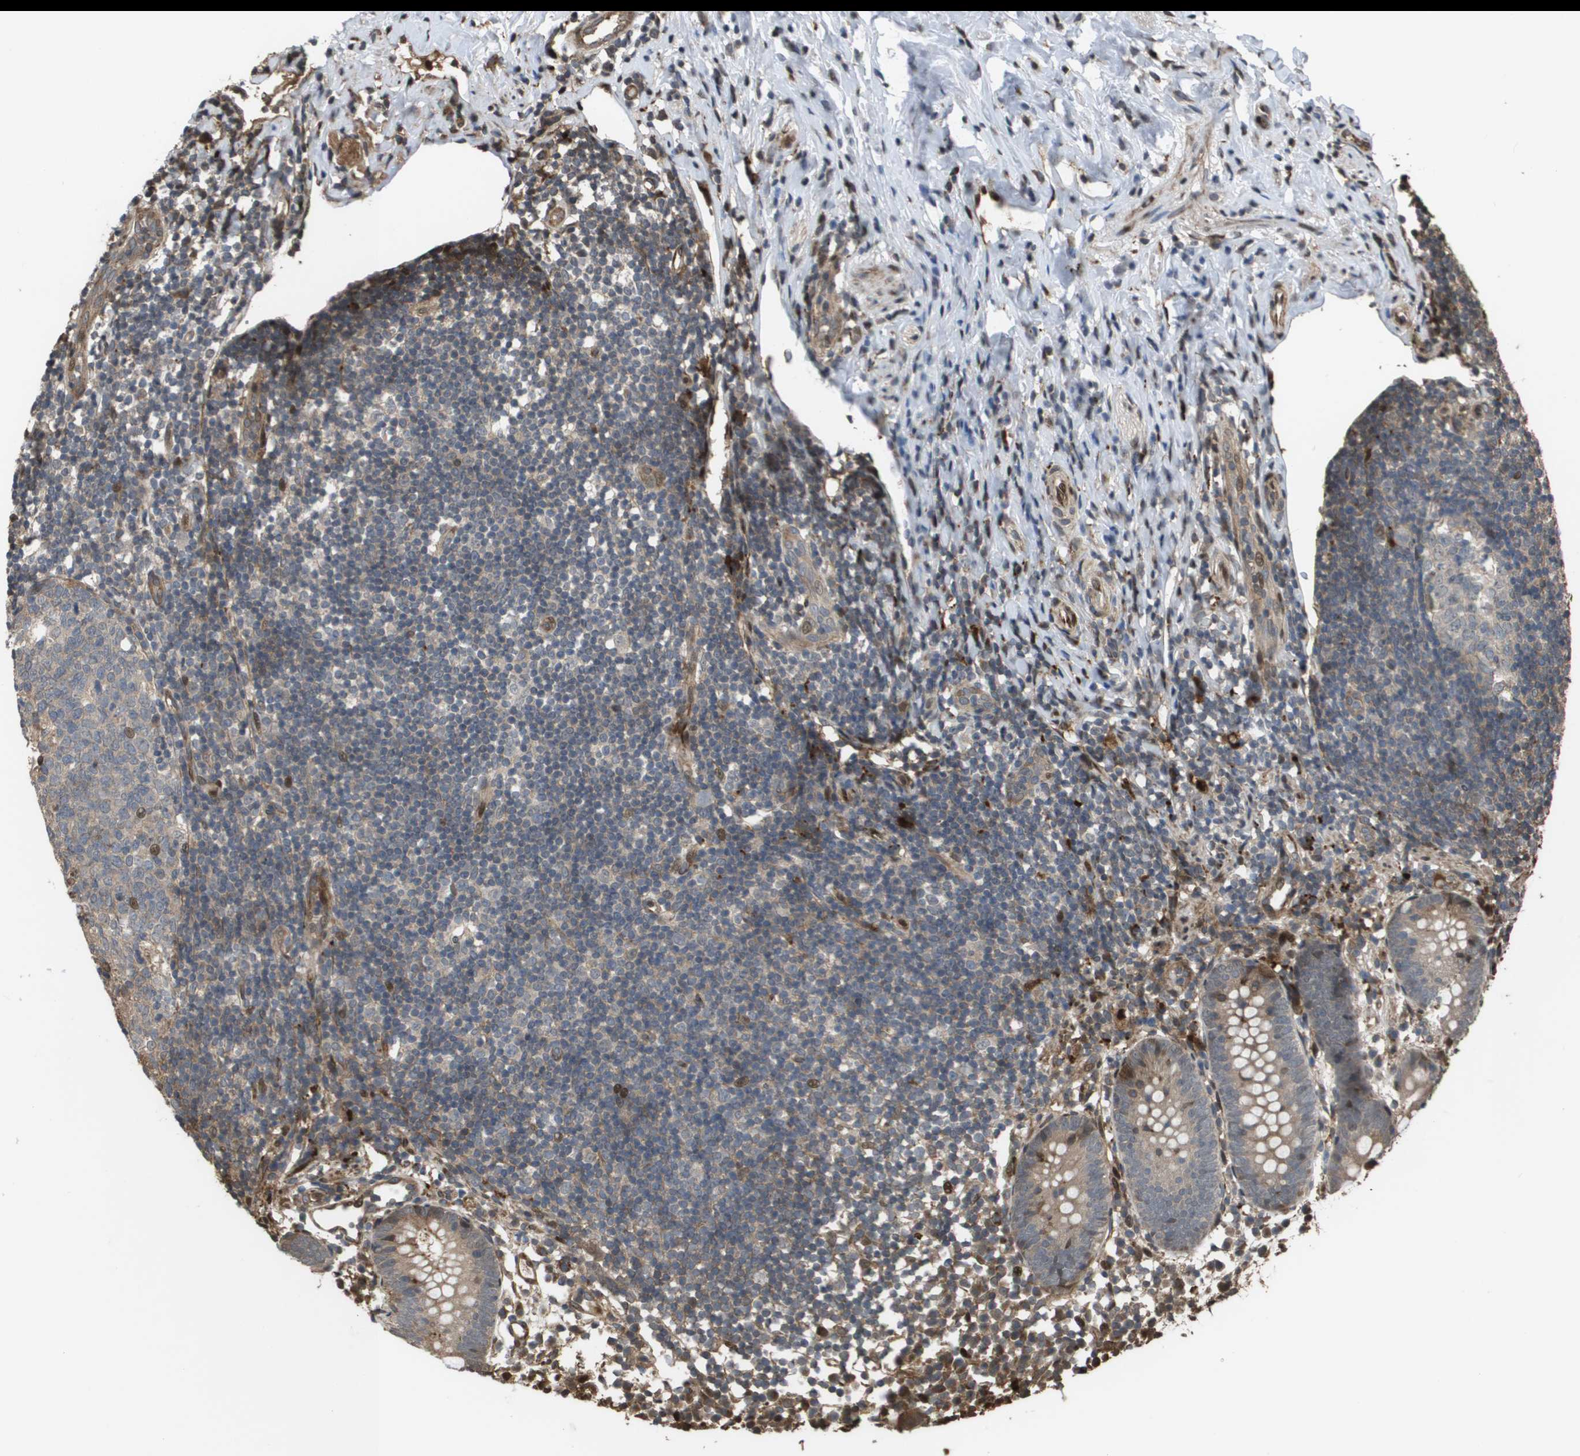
{"staining": {"intensity": "moderate", "quantity": ">75%", "location": "cytoplasmic/membranous"}, "tissue": "appendix", "cell_type": "Glandular cells", "image_type": "normal", "snomed": [{"axis": "morphology", "description": "Normal tissue, NOS"}, {"axis": "topography", "description": "Appendix"}], "caption": "The histopathology image reveals a brown stain indicating the presence of a protein in the cytoplasmic/membranous of glandular cells in appendix. The staining is performed using DAB brown chromogen to label protein expression. The nuclei are counter-stained blue using hematoxylin.", "gene": "AXIN2", "patient": {"sex": "female", "age": 20}}